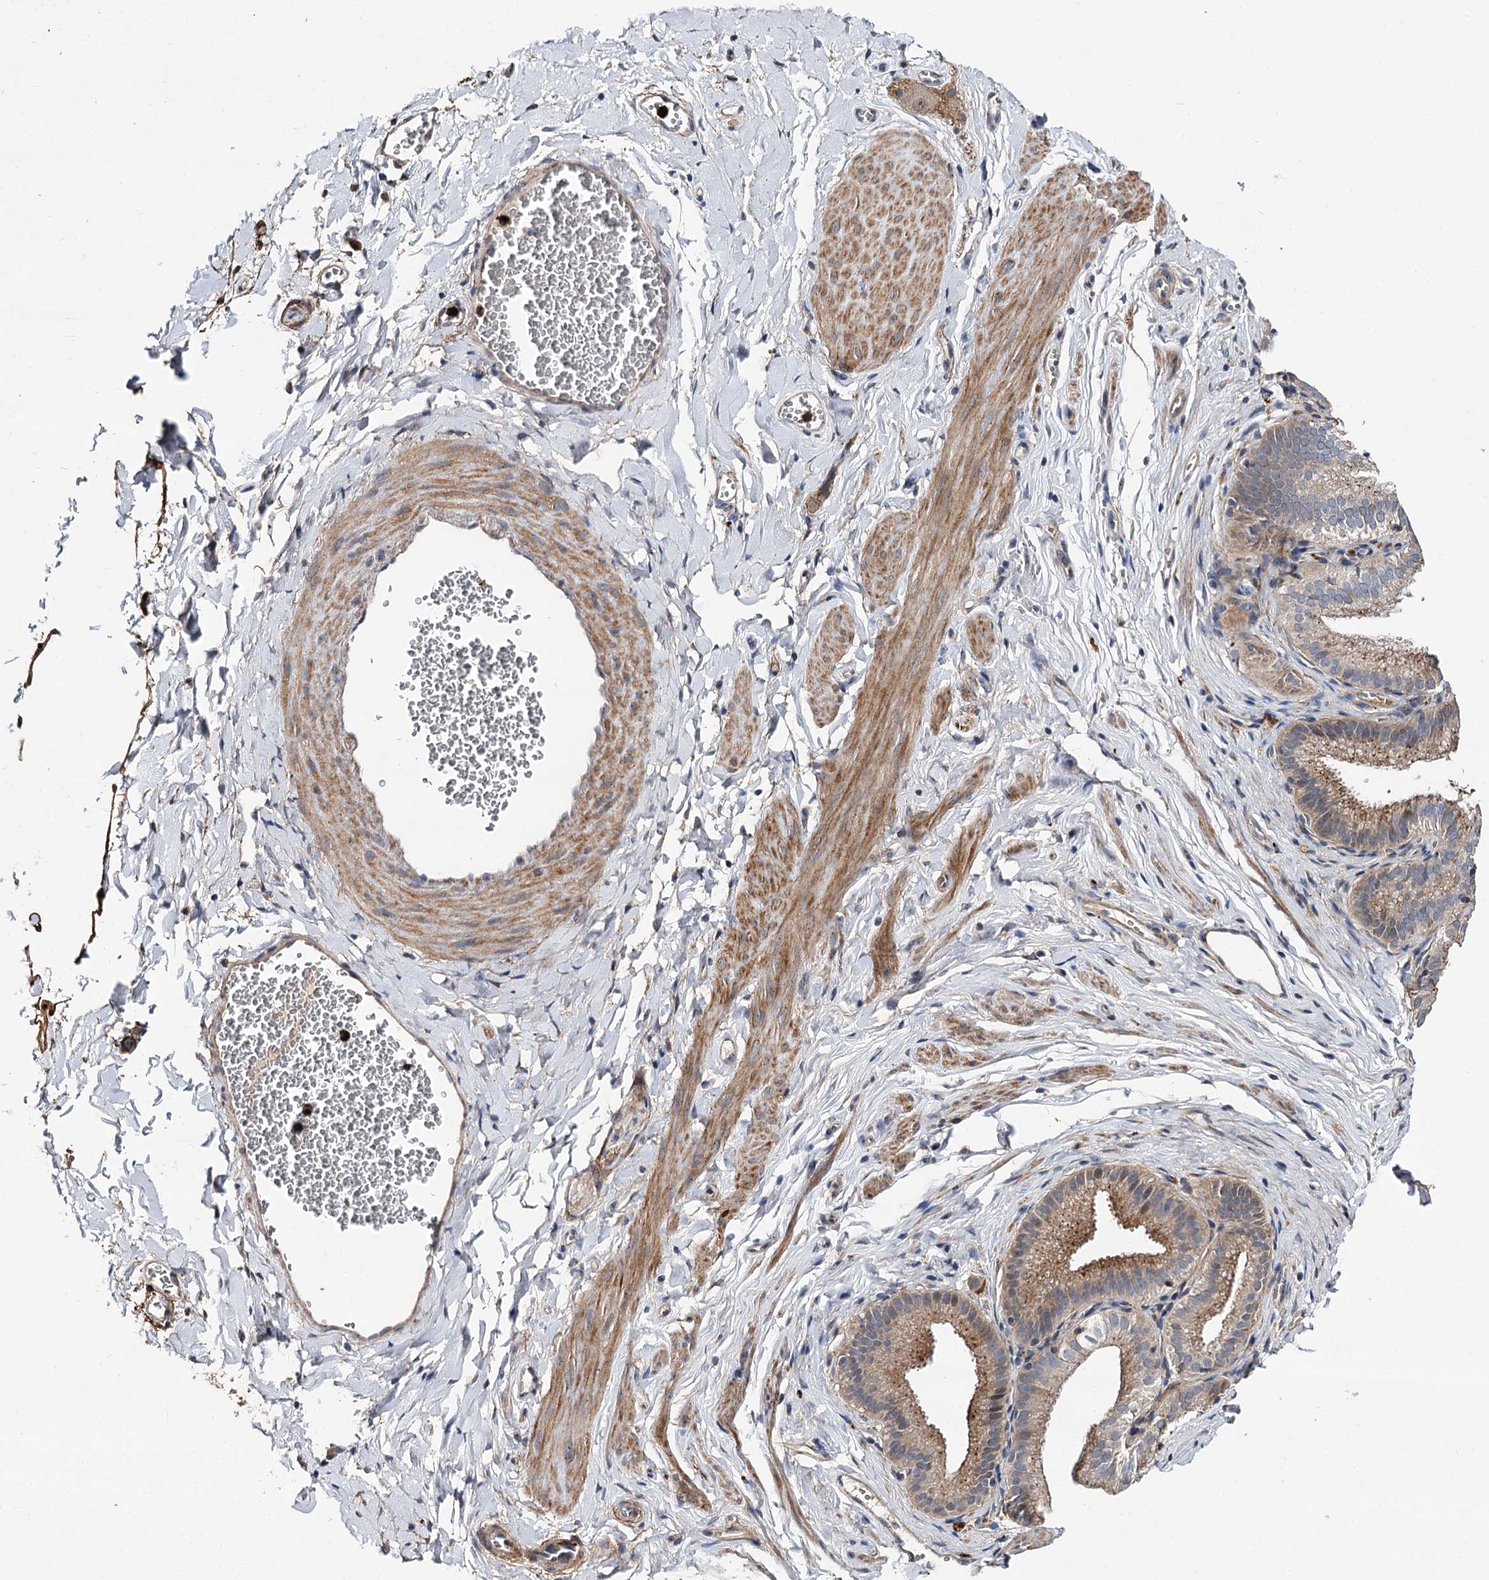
{"staining": {"intensity": "moderate", "quantity": ">75%", "location": "cytoplasmic/membranous"}, "tissue": "adipose tissue", "cell_type": "Adipocytes", "image_type": "normal", "snomed": [{"axis": "morphology", "description": "Normal tissue, NOS"}, {"axis": "topography", "description": "Gallbladder"}, {"axis": "topography", "description": "Peripheral nerve tissue"}], "caption": "Adipocytes show medium levels of moderate cytoplasmic/membranous positivity in about >75% of cells in normal human adipose tissue.", "gene": "MINDY3", "patient": {"sex": "male", "age": 38}}